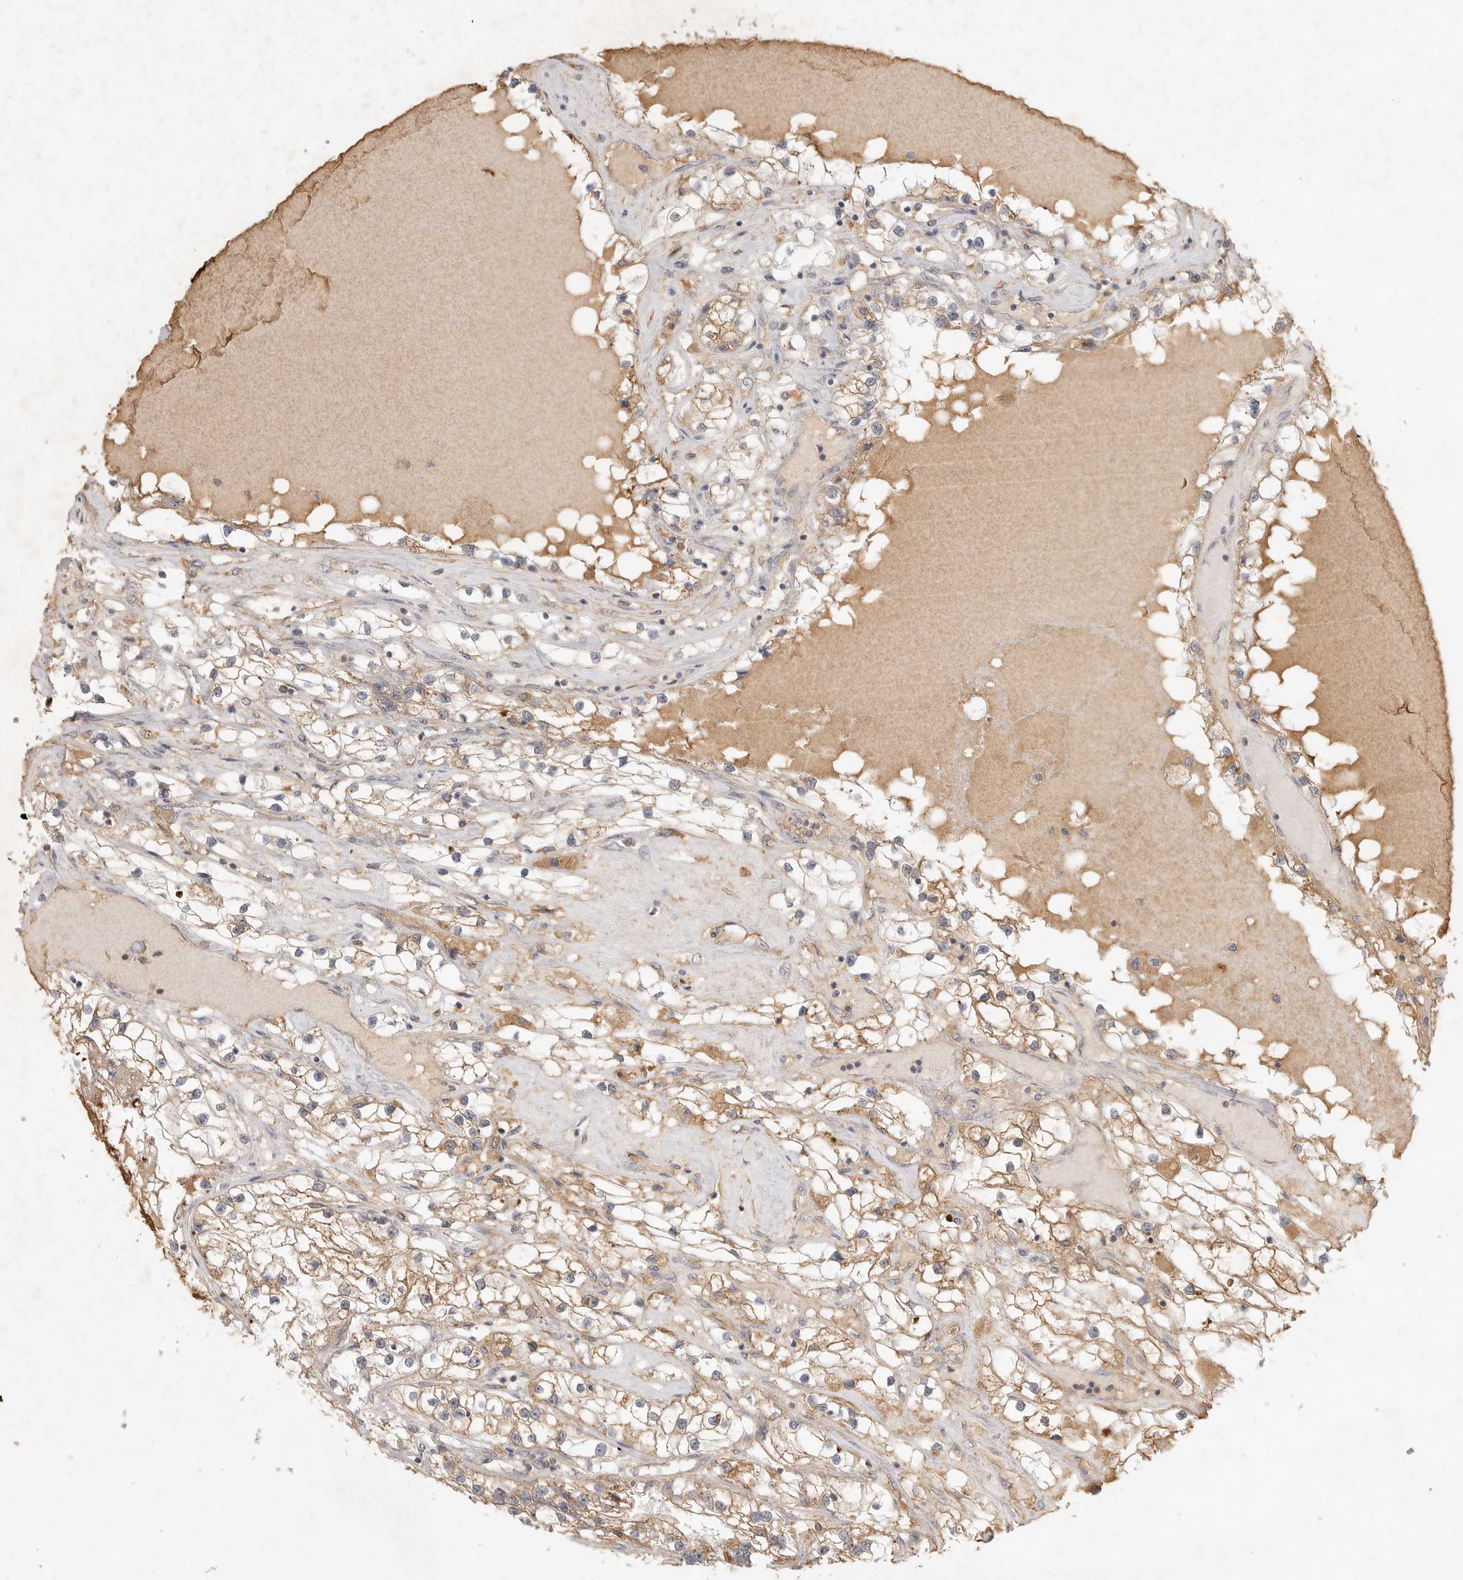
{"staining": {"intensity": "moderate", "quantity": ">75%", "location": "cytoplasmic/membranous"}, "tissue": "renal cancer", "cell_type": "Tumor cells", "image_type": "cancer", "snomed": [{"axis": "morphology", "description": "Adenocarcinoma, NOS"}, {"axis": "topography", "description": "Kidney"}], "caption": "An immunohistochemistry micrograph of tumor tissue is shown. Protein staining in brown shows moderate cytoplasmic/membranous positivity in renal cancer (adenocarcinoma) within tumor cells.", "gene": "SLC25A36", "patient": {"sex": "male", "age": 68}}